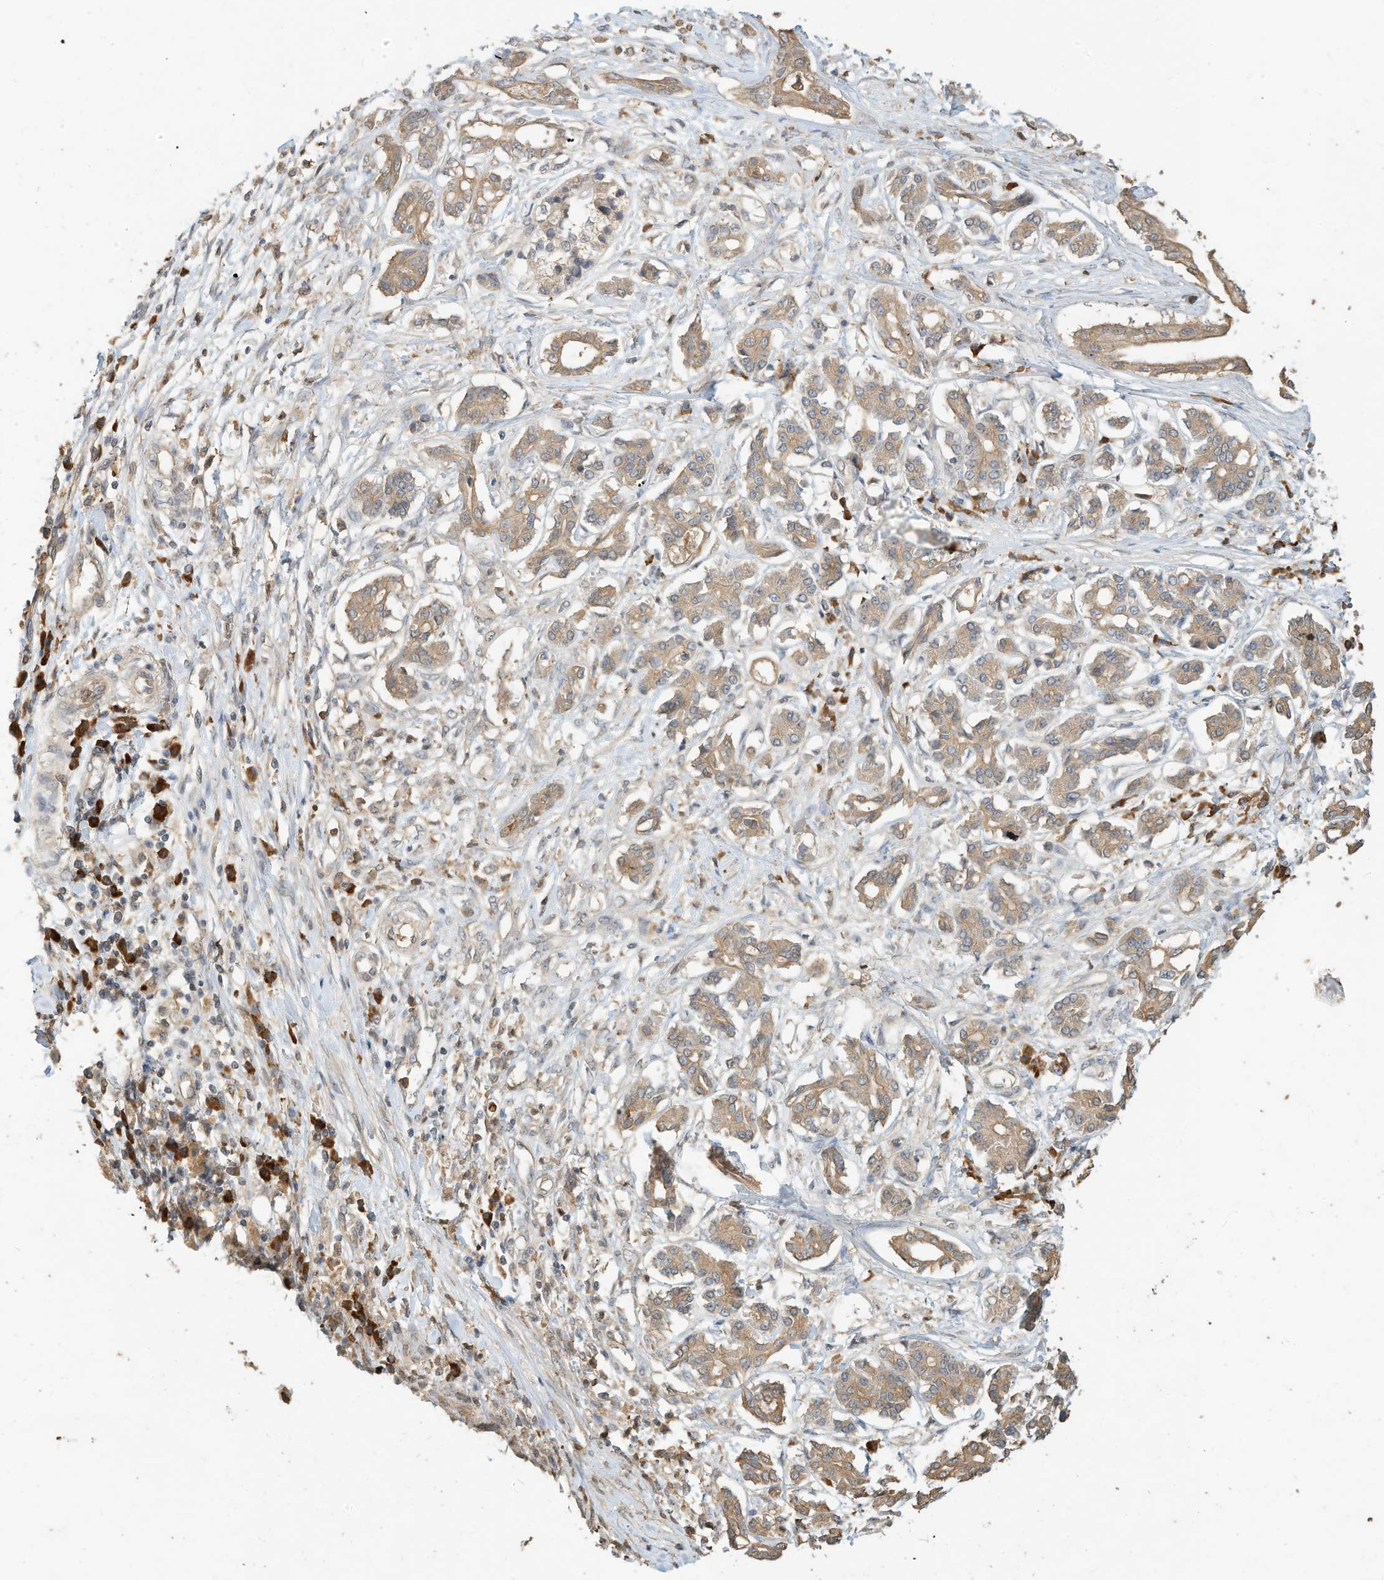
{"staining": {"intensity": "moderate", "quantity": ">75%", "location": "cytoplasmic/membranous"}, "tissue": "pancreatic cancer", "cell_type": "Tumor cells", "image_type": "cancer", "snomed": [{"axis": "morphology", "description": "Adenocarcinoma, NOS"}, {"axis": "topography", "description": "Pancreas"}], "caption": "Immunohistochemical staining of human adenocarcinoma (pancreatic) shows moderate cytoplasmic/membranous protein positivity in approximately >75% of tumor cells.", "gene": "OFD1", "patient": {"sex": "female", "age": 56}}